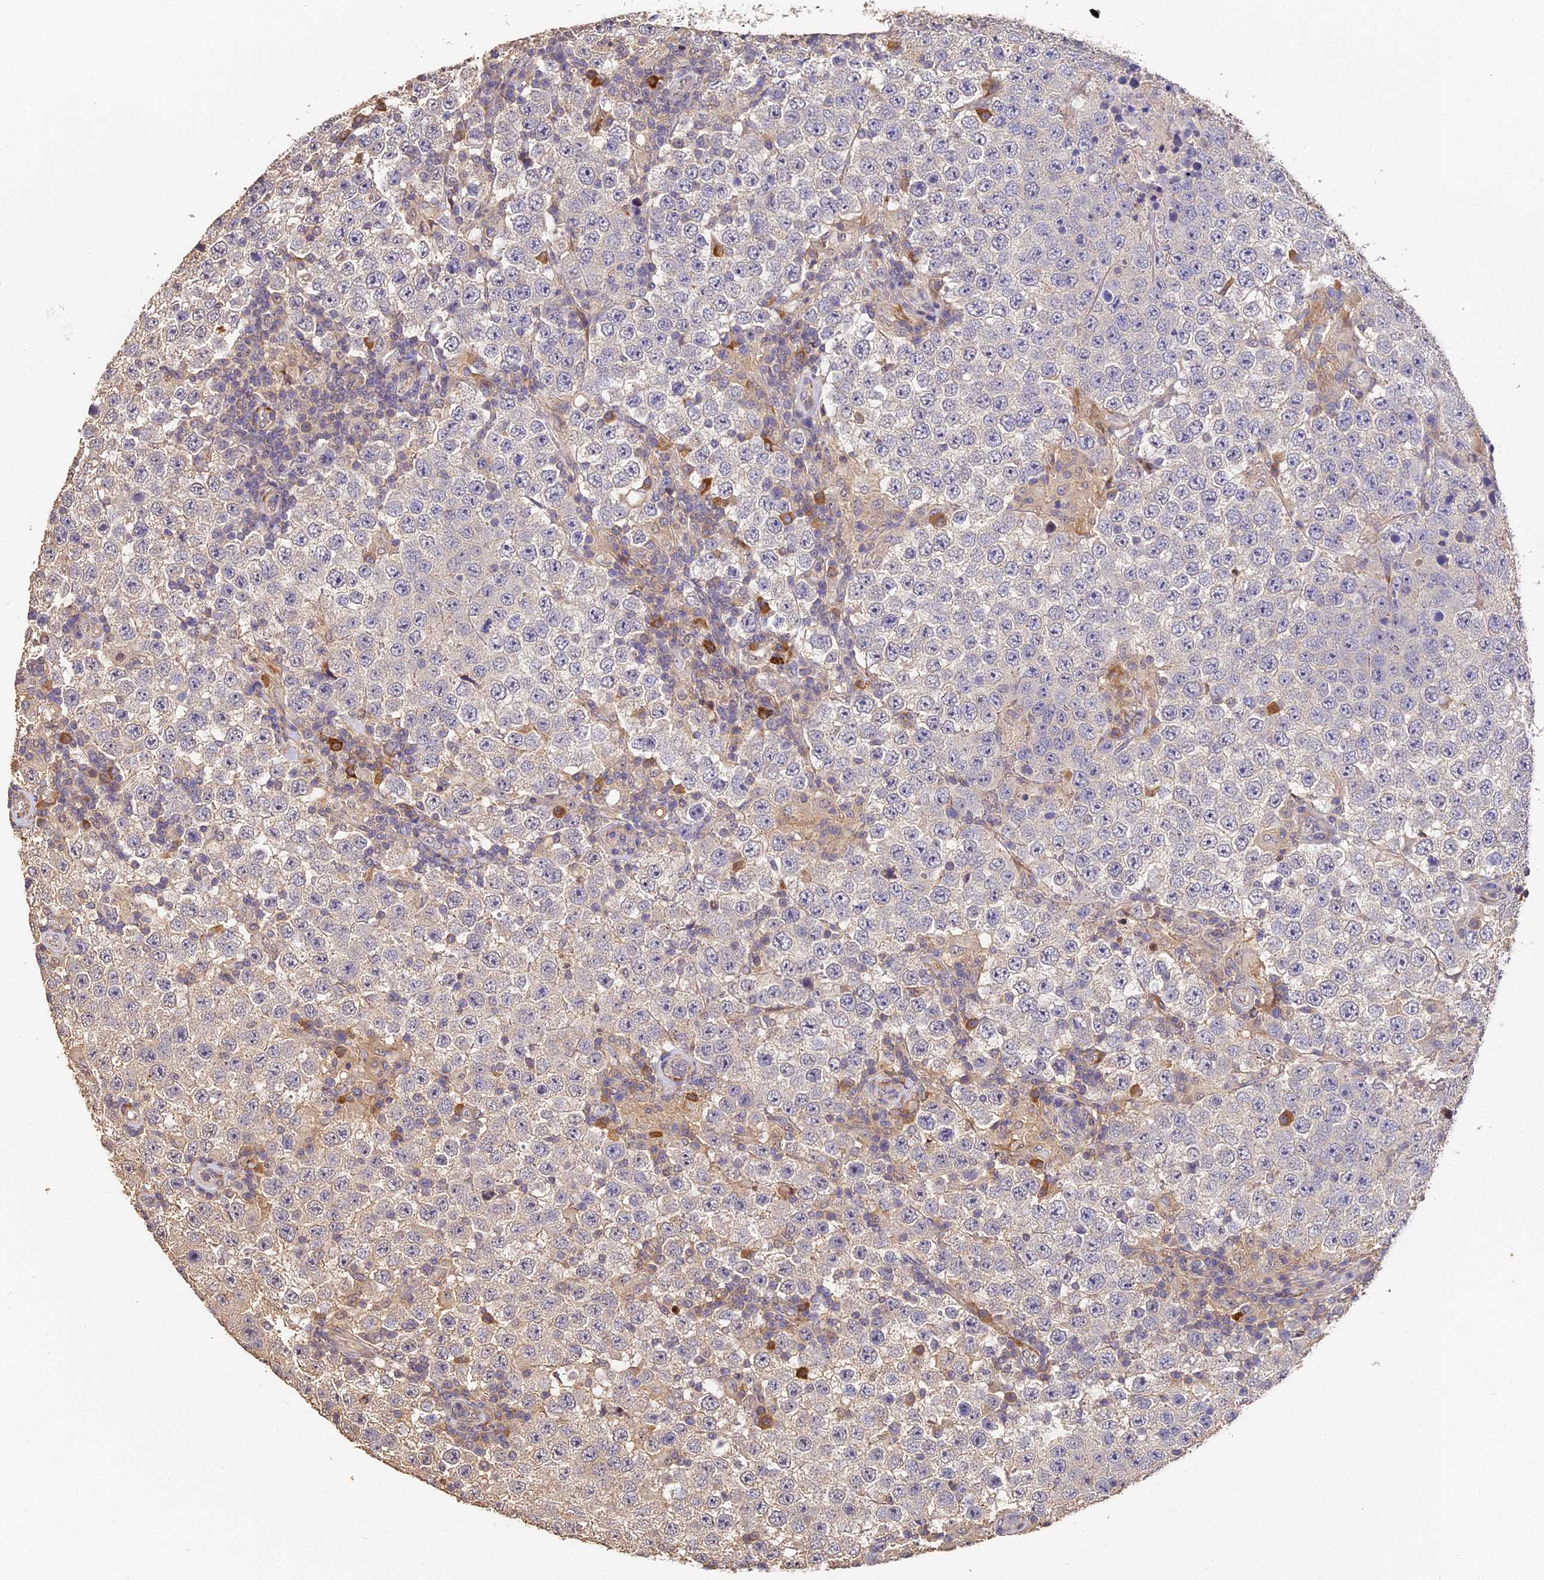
{"staining": {"intensity": "negative", "quantity": "none", "location": "none"}, "tissue": "testis cancer", "cell_type": "Tumor cells", "image_type": "cancer", "snomed": [{"axis": "morphology", "description": "Normal tissue, NOS"}, {"axis": "morphology", "description": "Urothelial carcinoma, High grade"}, {"axis": "morphology", "description": "Seminoma, NOS"}, {"axis": "morphology", "description": "Carcinoma, Embryonal, NOS"}, {"axis": "topography", "description": "Urinary bladder"}, {"axis": "topography", "description": "Testis"}], "caption": "Immunohistochemistry (IHC) of testis seminoma exhibits no positivity in tumor cells. Nuclei are stained in blue.", "gene": "SLC11A1", "patient": {"sex": "male", "age": 41}}